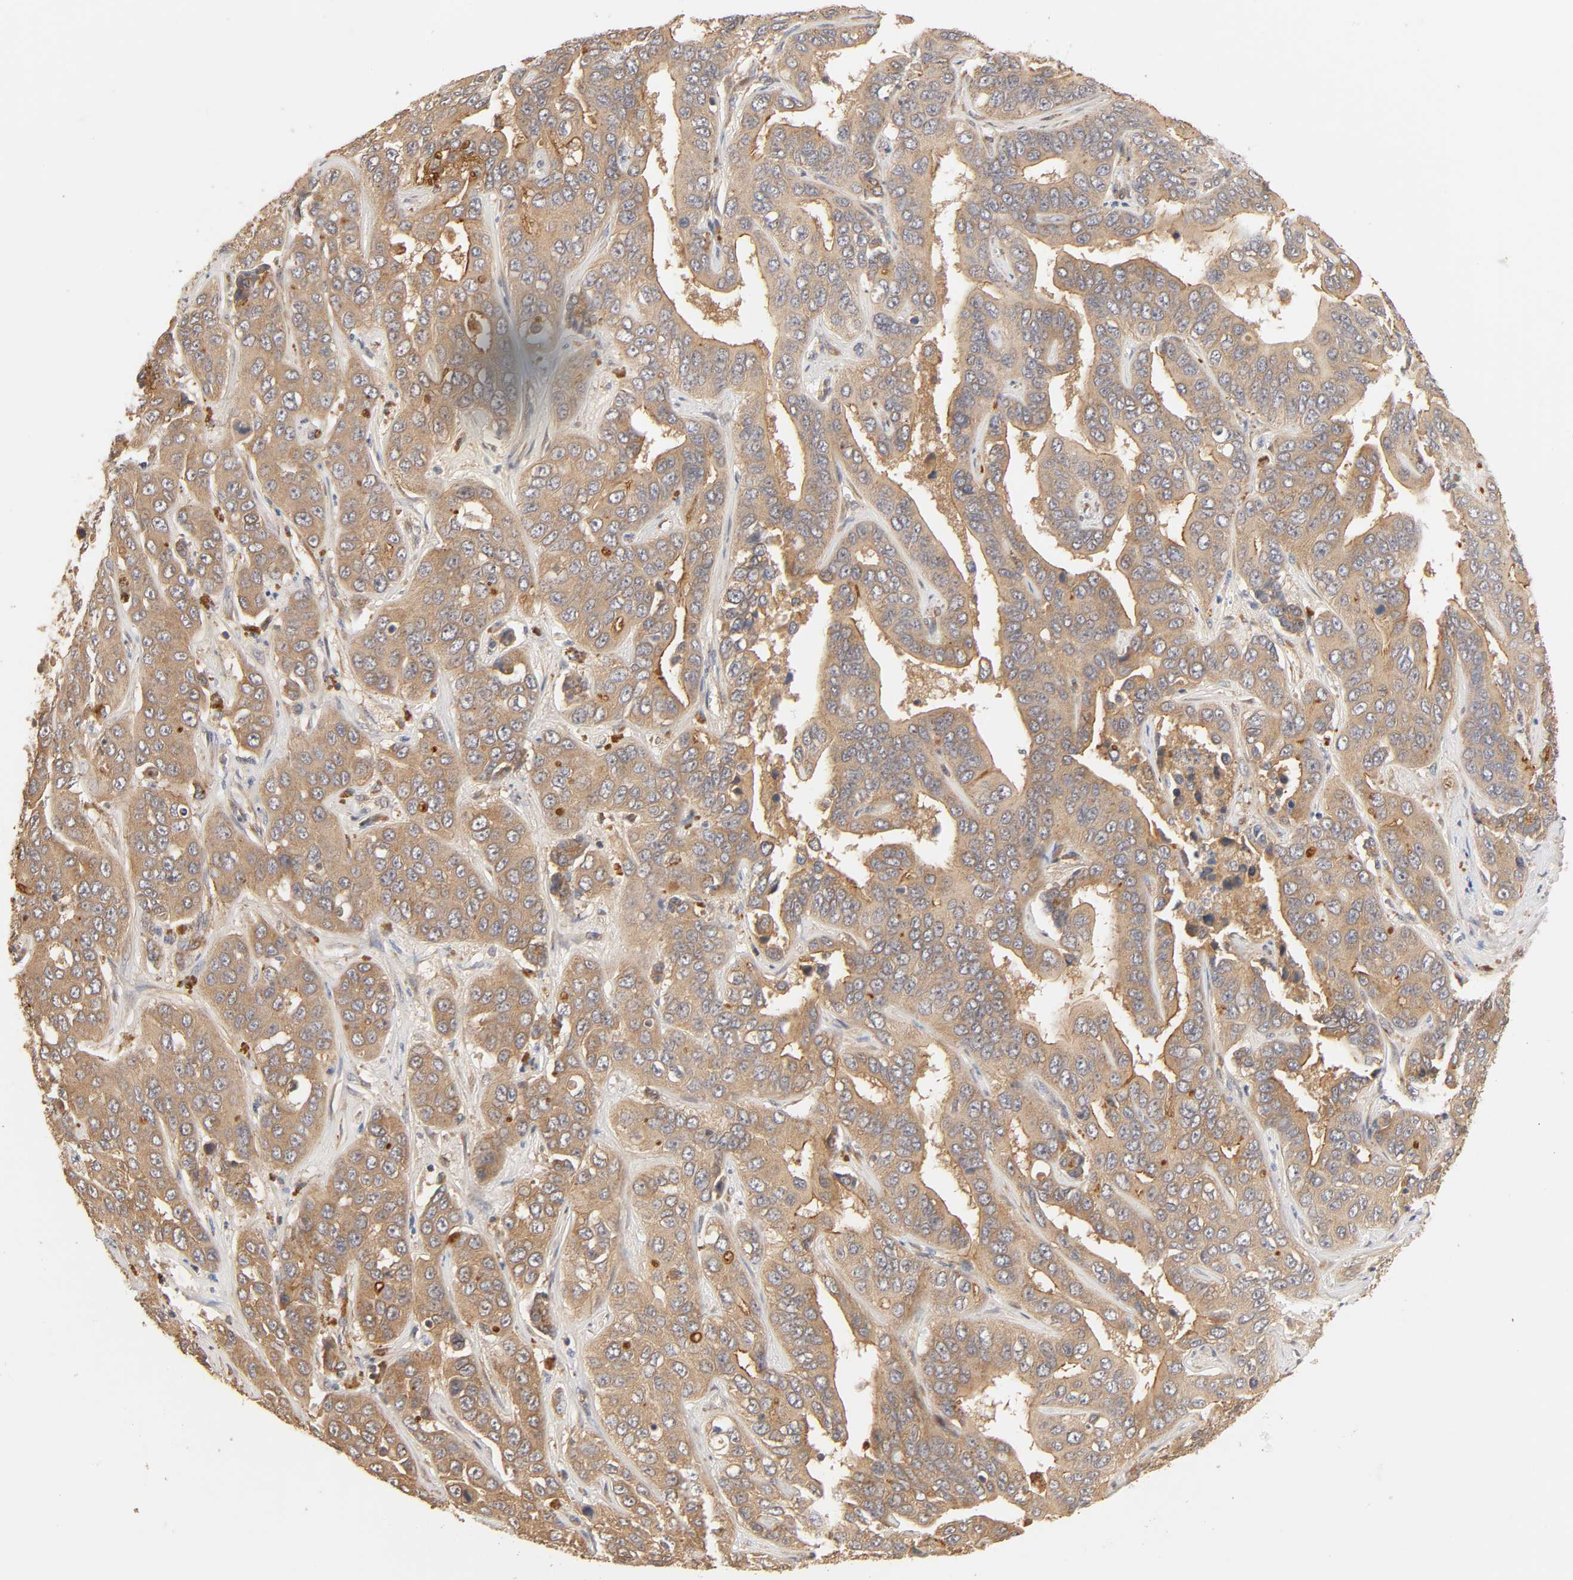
{"staining": {"intensity": "moderate", "quantity": ">75%", "location": "cytoplasmic/membranous"}, "tissue": "liver cancer", "cell_type": "Tumor cells", "image_type": "cancer", "snomed": [{"axis": "morphology", "description": "Cholangiocarcinoma"}, {"axis": "topography", "description": "Liver"}], "caption": "Approximately >75% of tumor cells in human cholangiocarcinoma (liver) exhibit moderate cytoplasmic/membranous protein expression as visualized by brown immunohistochemical staining.", "gene": "EPS8", "patient": {"sex": "female", "age": 52}}